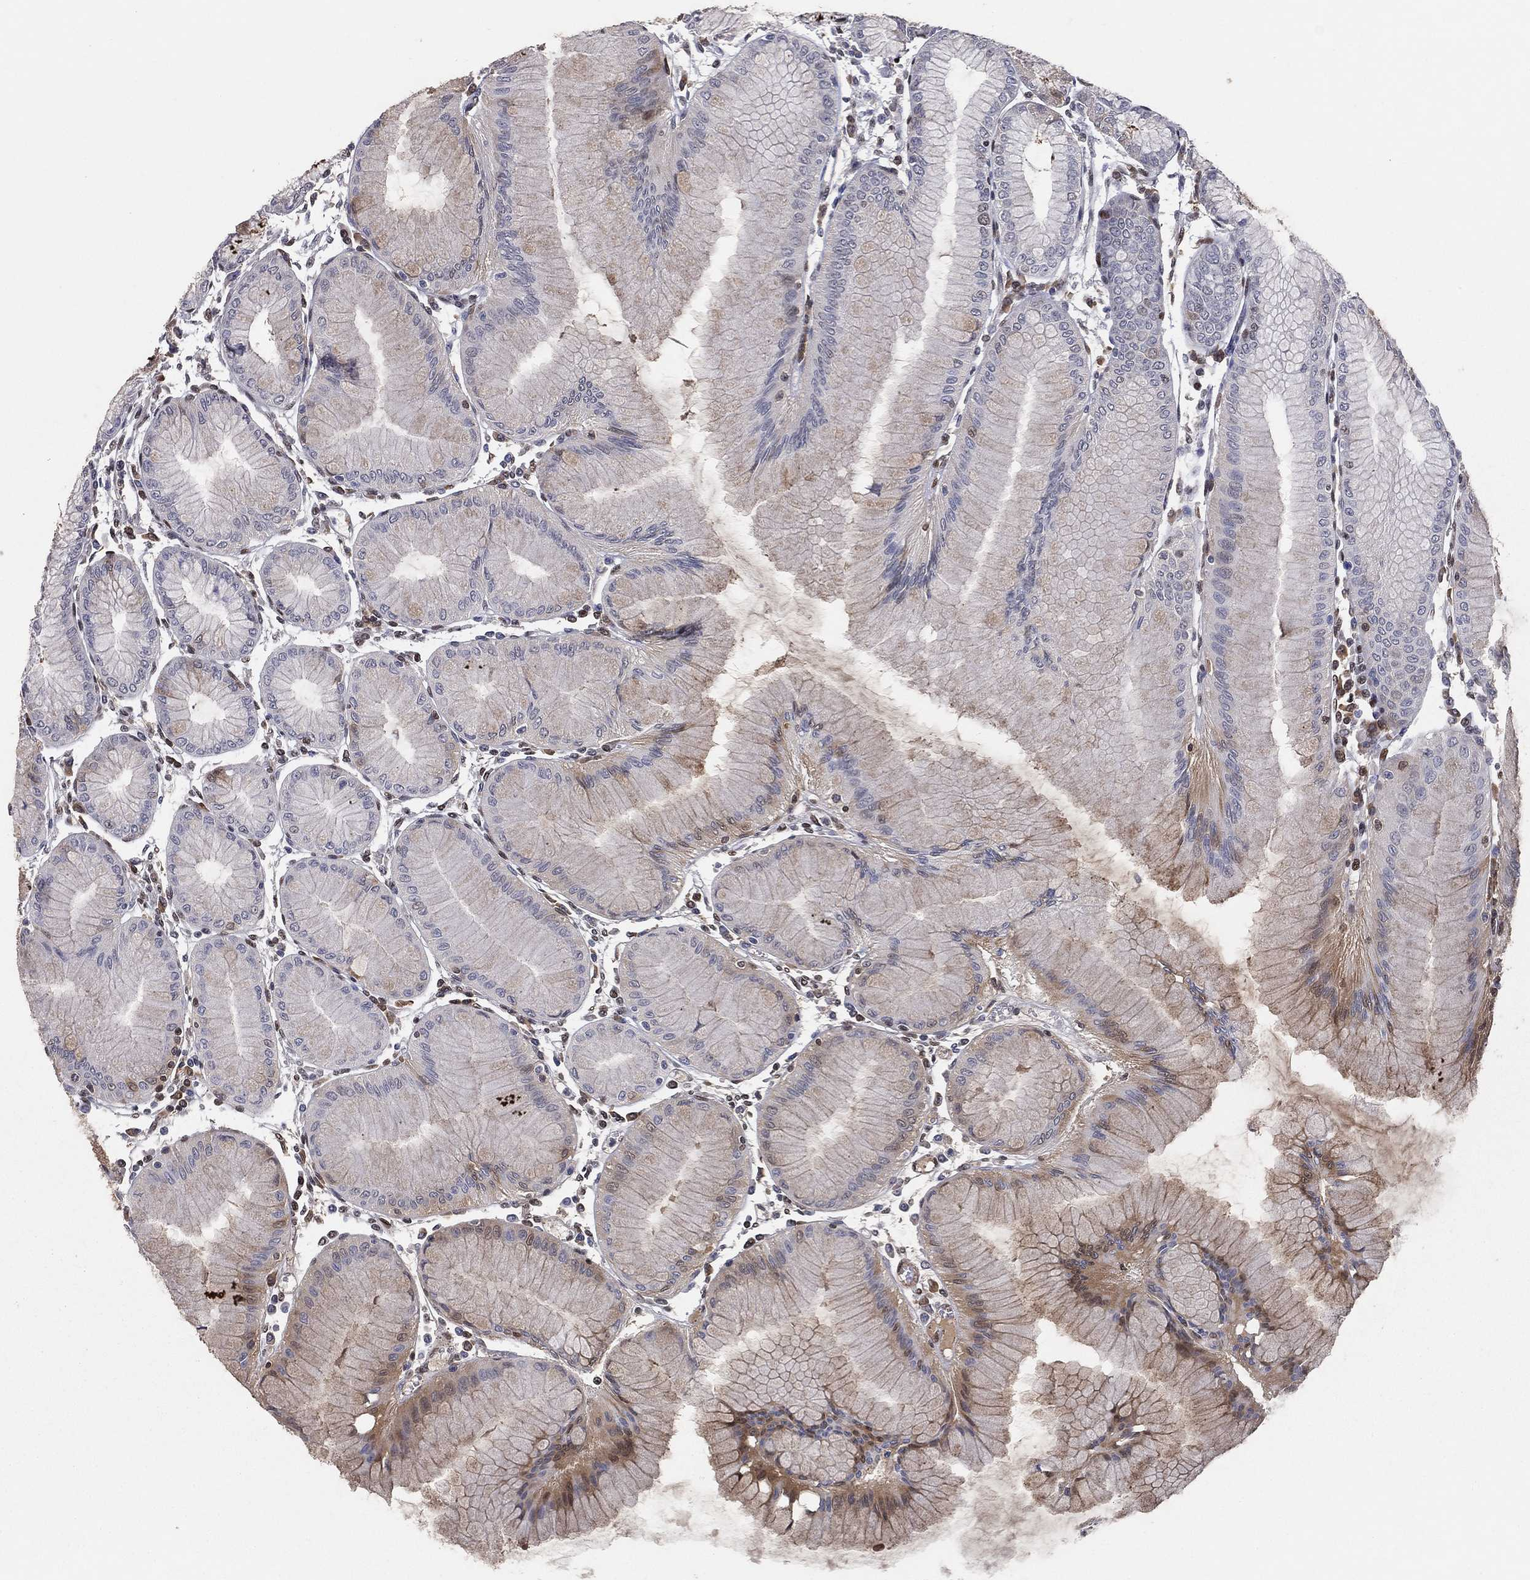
{"staining": {"intensity": "moderate", "quantity": "<25%", "location": "cytoplasmic/membranous"}, "tissue": "stomach", "cell_type": "Glandular cells", "image_type": "normal", "snomed": [{"axis": "morphology", "description": "Normal tissue, NOS"}, {"axis": "topography", "description": "Stomach"}], "caption": "Immunohistochemistry image of benign human stomach stained for a protein (brown), which demonstrates low levels of moderate cytoplasmic/membranous expression in approximately <25% of glandular cells.", "gene": "RTF1", "patient": {"sex": "female", "age": 57}}